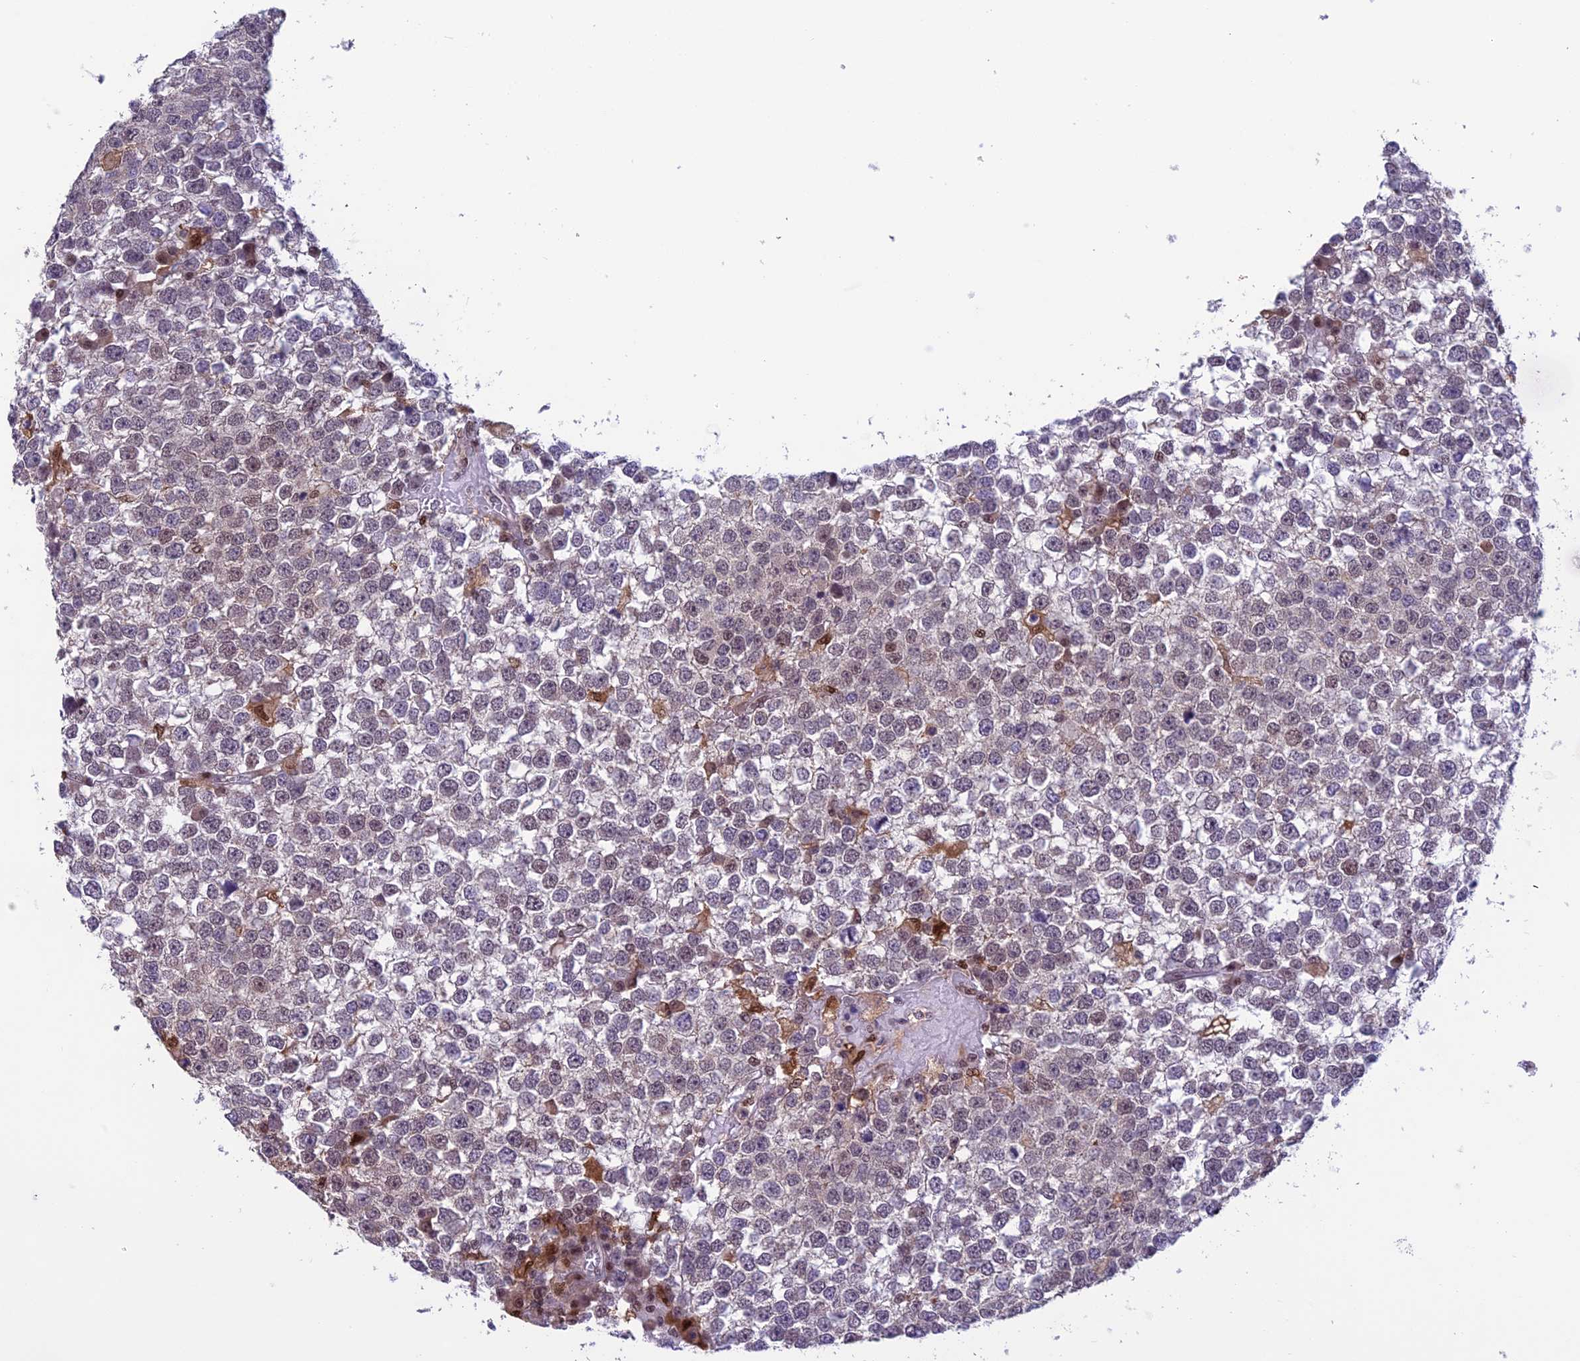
{"staining": {"intensity": "negative", "quantity": "none", "location": "none"}, "tissue": "testis cancer", "cell_type": "Tumor cells", "image_type": "cancer", "snomed": [{"axis": "morphology", "description": "Seminoma, NOS"}, {"axis": "topography", "description": "Testis"}], "caption": "IHC of human testis cancer reveals no staining in tumor cells.", "gene": "MIS12", "patient": {"sex": "male", "age": 65}}